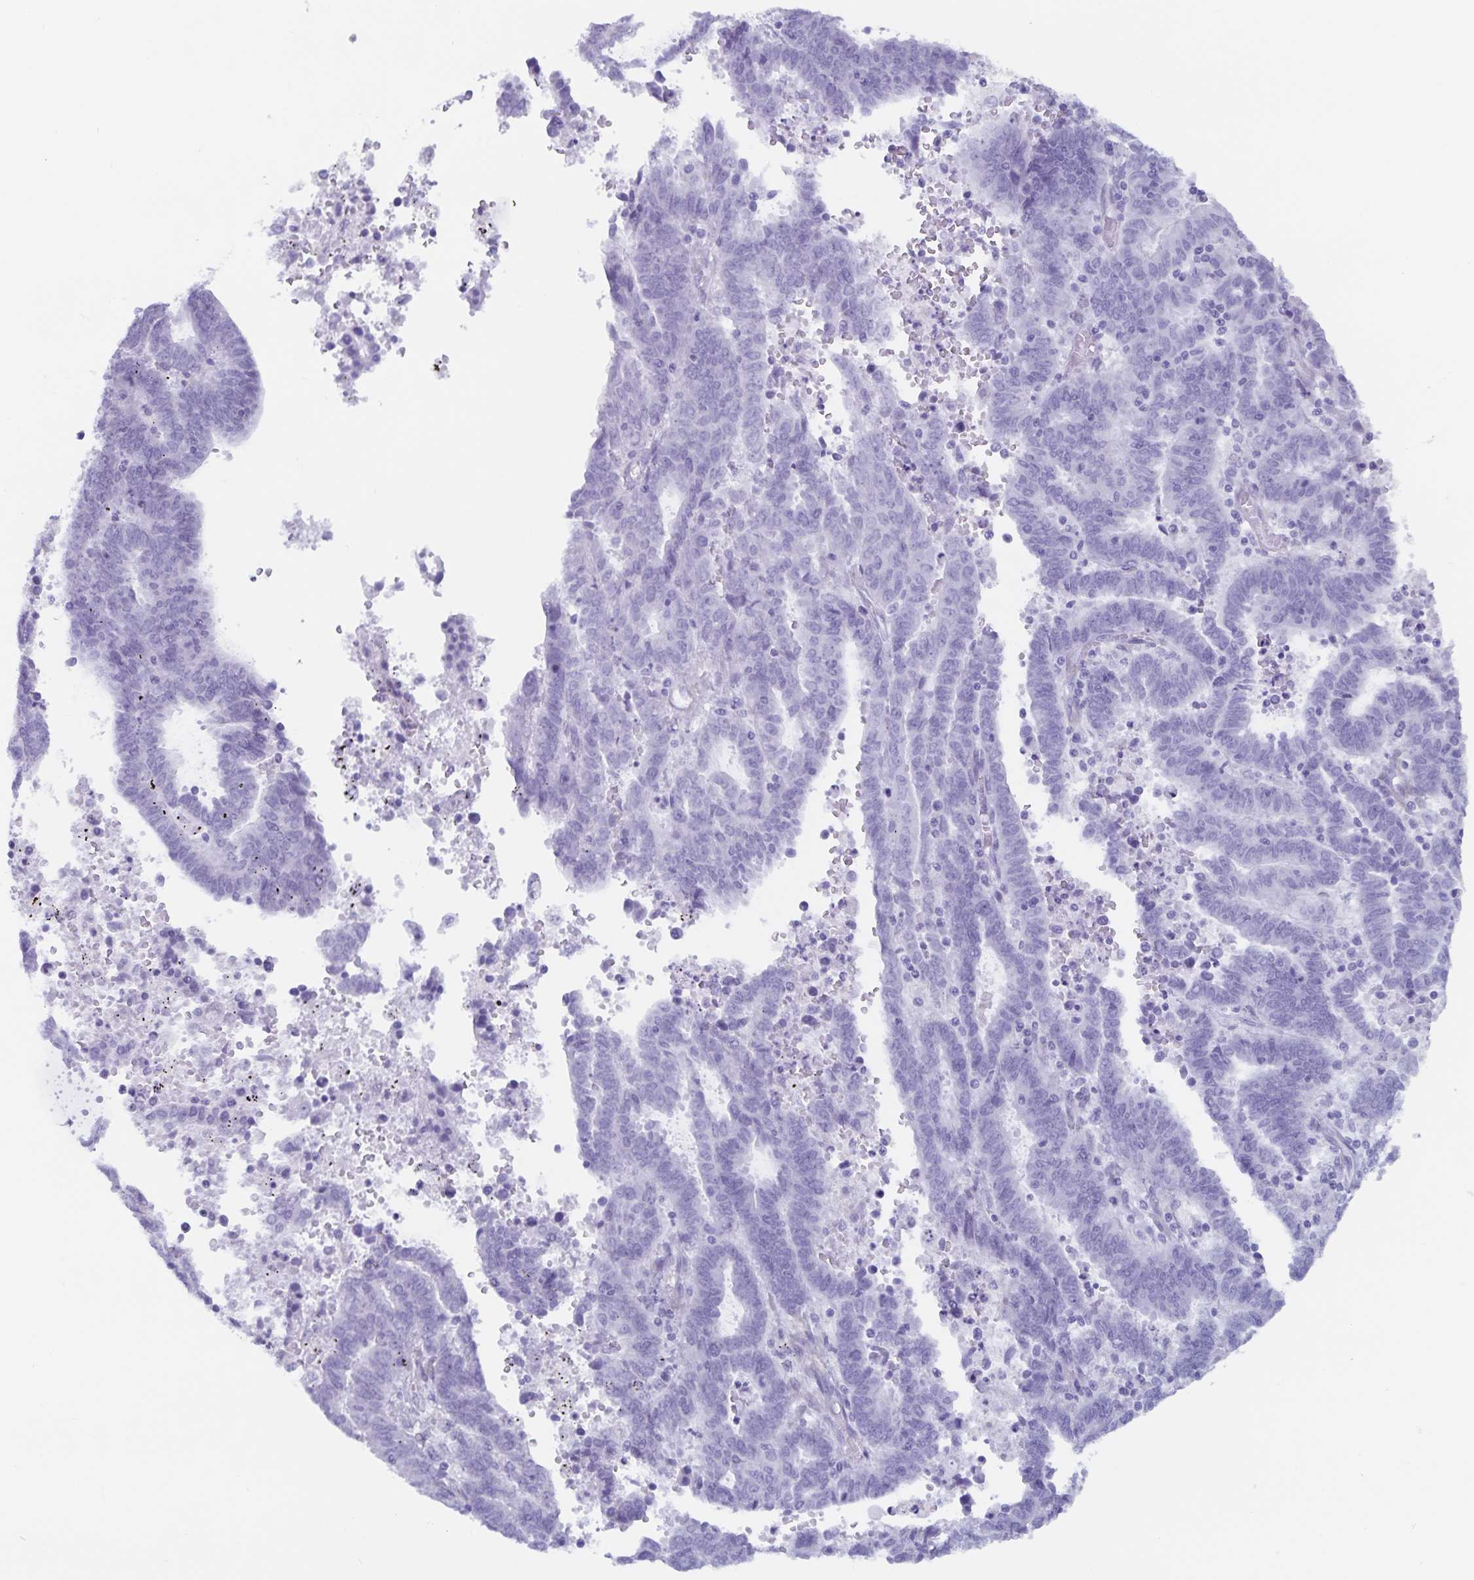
{"staining": {"intensity": "negative", "quantity": "none", "location": "none"}, "tissue": "endometrial cancer", "cell_type": "Tumor cells", "image_type": "cancer", "snomed": [{"axis": "morphology", "description": "Adenocarcinoma, NOS"}, {"axis": "topography", "description": "Uterus"}], "caption": "Immunohistochemistry photomicrograph of human endometrial cancer (adenocarcinoma) stained for a protein (brown), which exhibits no expression in tumor cells.", "gene": "GPR137", "patient": {"sex": "female", "age": 83}}